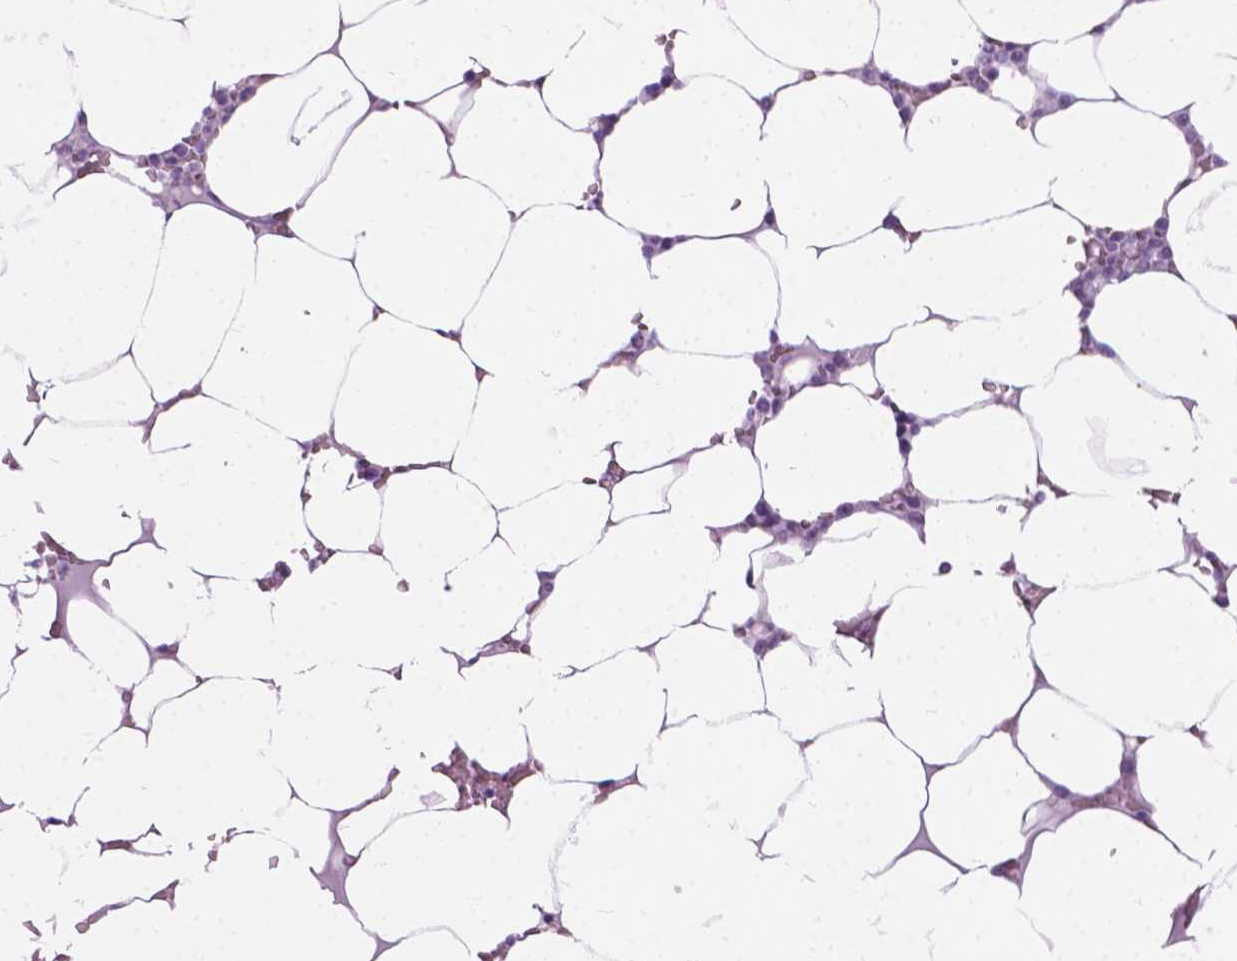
{"staining": {"intensity": "negative", "quantity": "none", "location": "none"}, "tissue": "bone marrow", "cell_type": "Hematopoietic cells", "image_type": "normal", "snomed": [{"axis": "morphology", "description": "Normal tissue, NOS"}, {"axis": "topography", "description": "Bone marrow"}], "caption": "This is an immunohistochemistry (IHC) micrograph of benign bone marrow. There is no positivity in hematopoietic cells.", "gene": "HTR2B", "patient": {"sex": "female", "age": 52}}